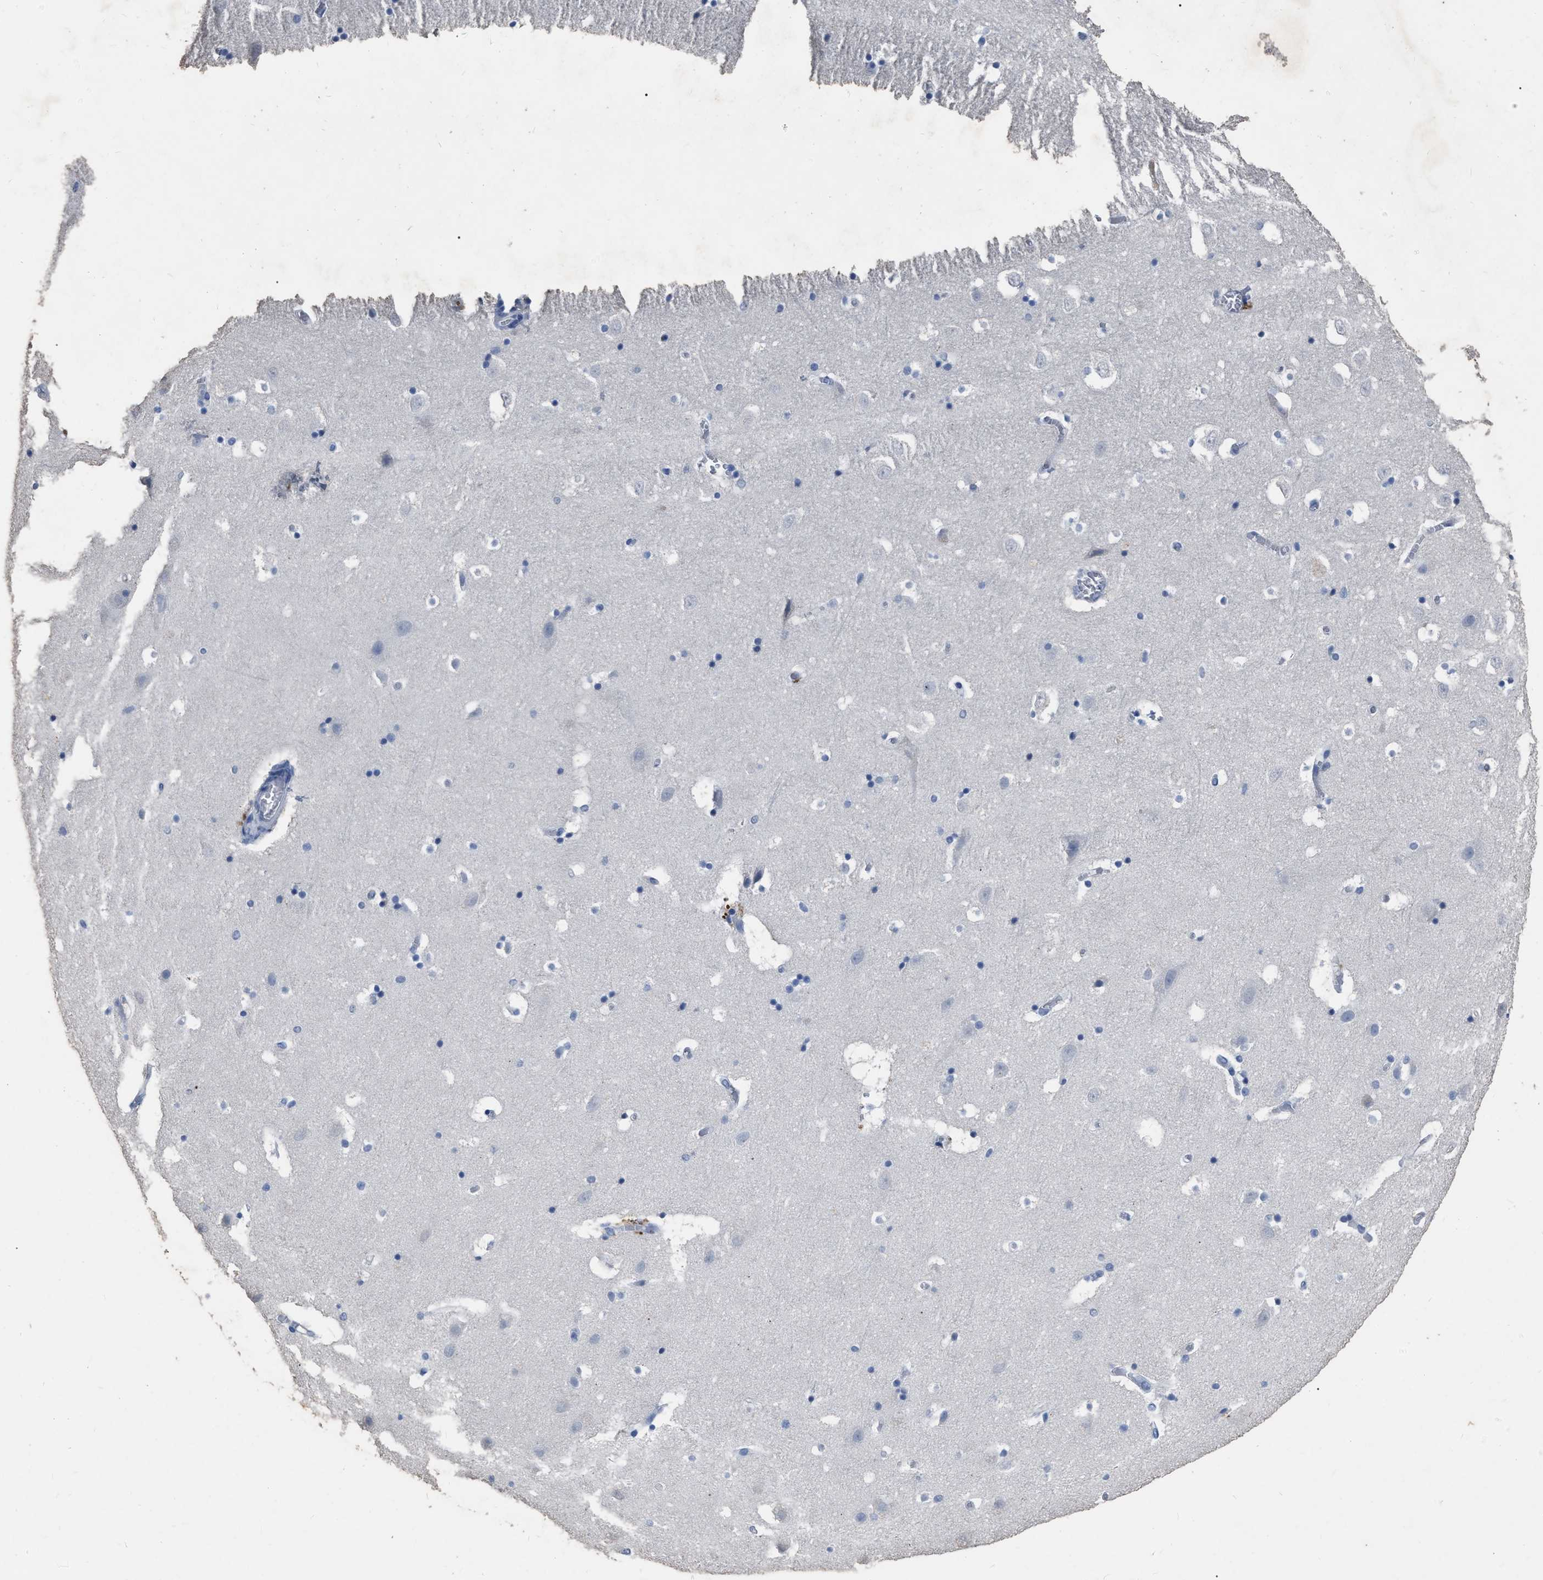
{"staining": {"intensity": "negative", "quantity": "none", "location": "none"}, "tissue": "hippocampus", "cell_type": "Glial cells", "image_type": "normal", "snomed": [{"axis": "morphology", "description": "Normal tissue, NOS"}, {"axis": "topography", "description": "Hippocampus"}], "caption": "Immunohistochemical staining of benign hippocampus demonstrates no significant expression in glial cells. (DAB (3,3'-diaminobenzidine) immunohistochemistry (IHC) with hematoxylin counter stain).", "gene": "HABP2", "patient": {"sex": "male", "age": 45}}